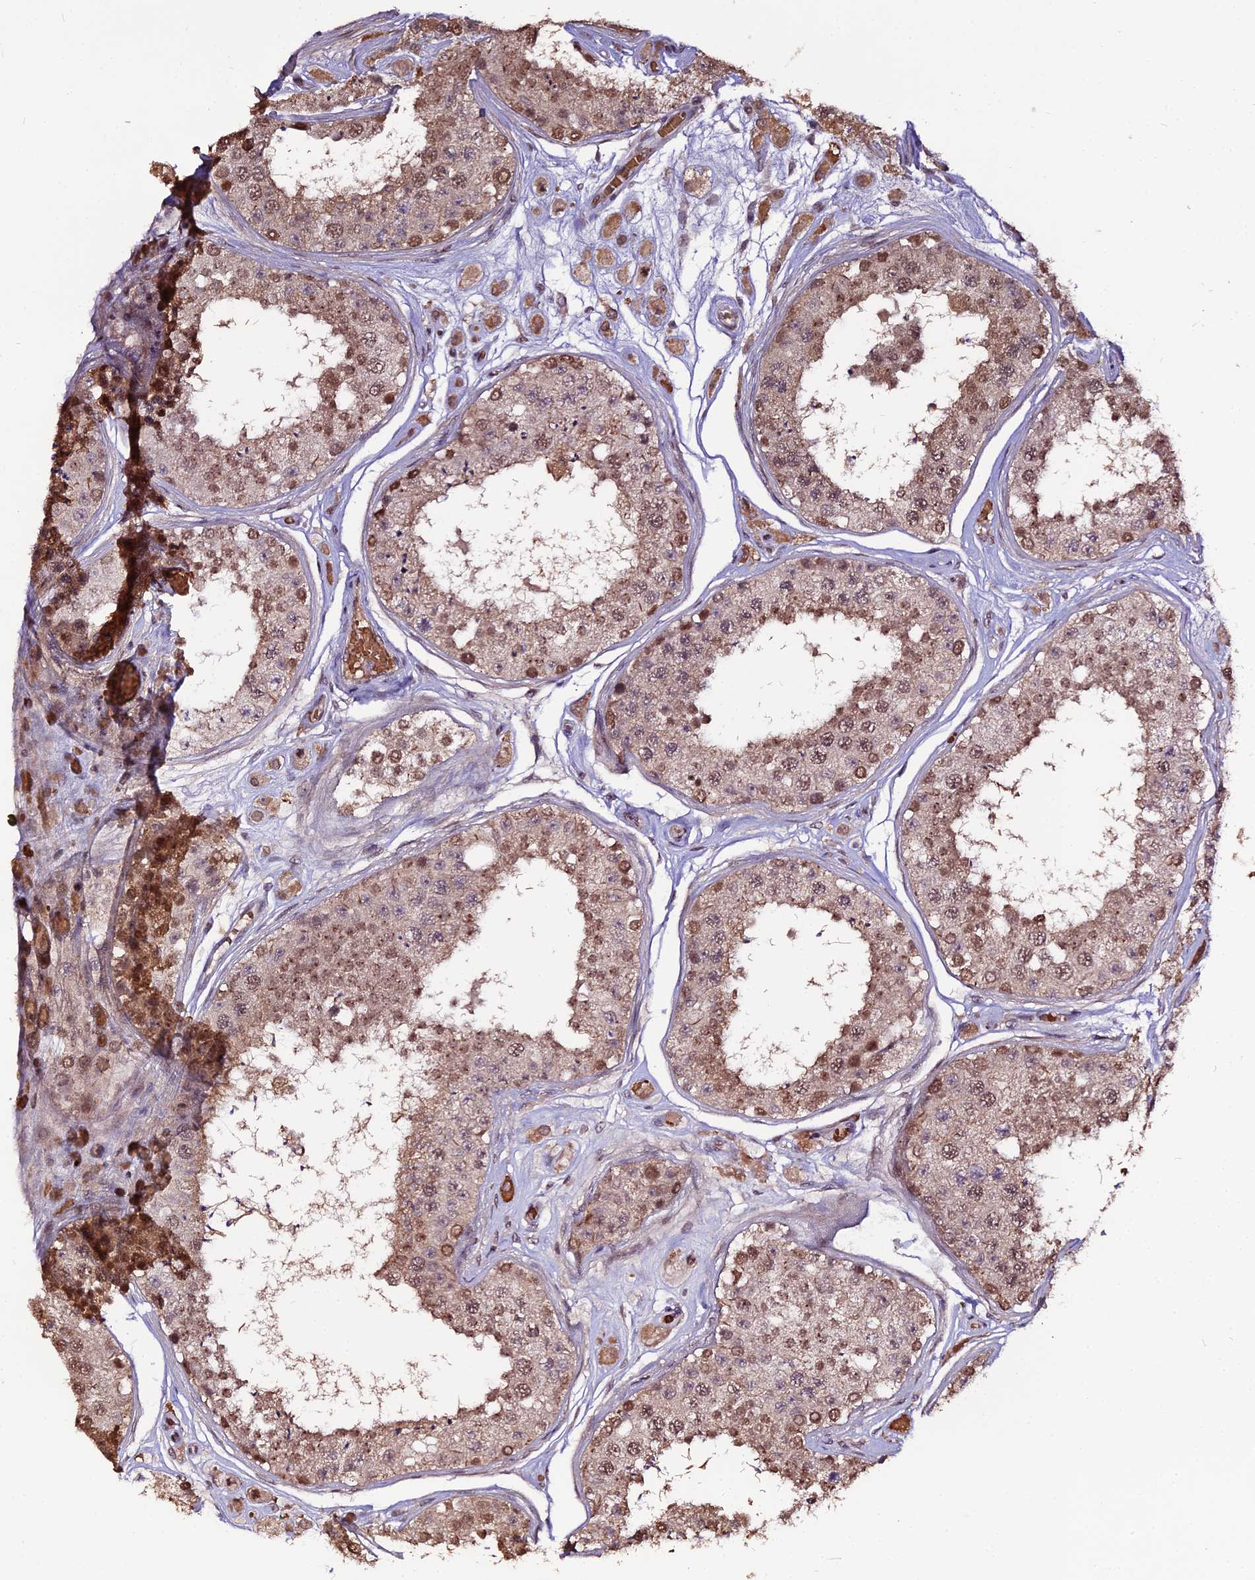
{"staining": {"intensity": "moderate", "quantity": ">75%", "location": "cytoplasmic/membranous,nuclear"}, "tissue": "testis", "cell_type": "Cells in seminiferous ducts", "image_type": "normal", "snomed": [{"axis": "morphology", "description": "Normal tissue, NOS"}, {"axis": "topography", "description": "Testis"}], "caption": "About >75% of cells in seminiferous ducts in normal testis reveal moderate cytoplasmic/membranous,nuclear protein staining as visualized by brown immunohistochemical staining.", "gene": "ZDBF2", "patient": {"sex": "male", "age": 25}}